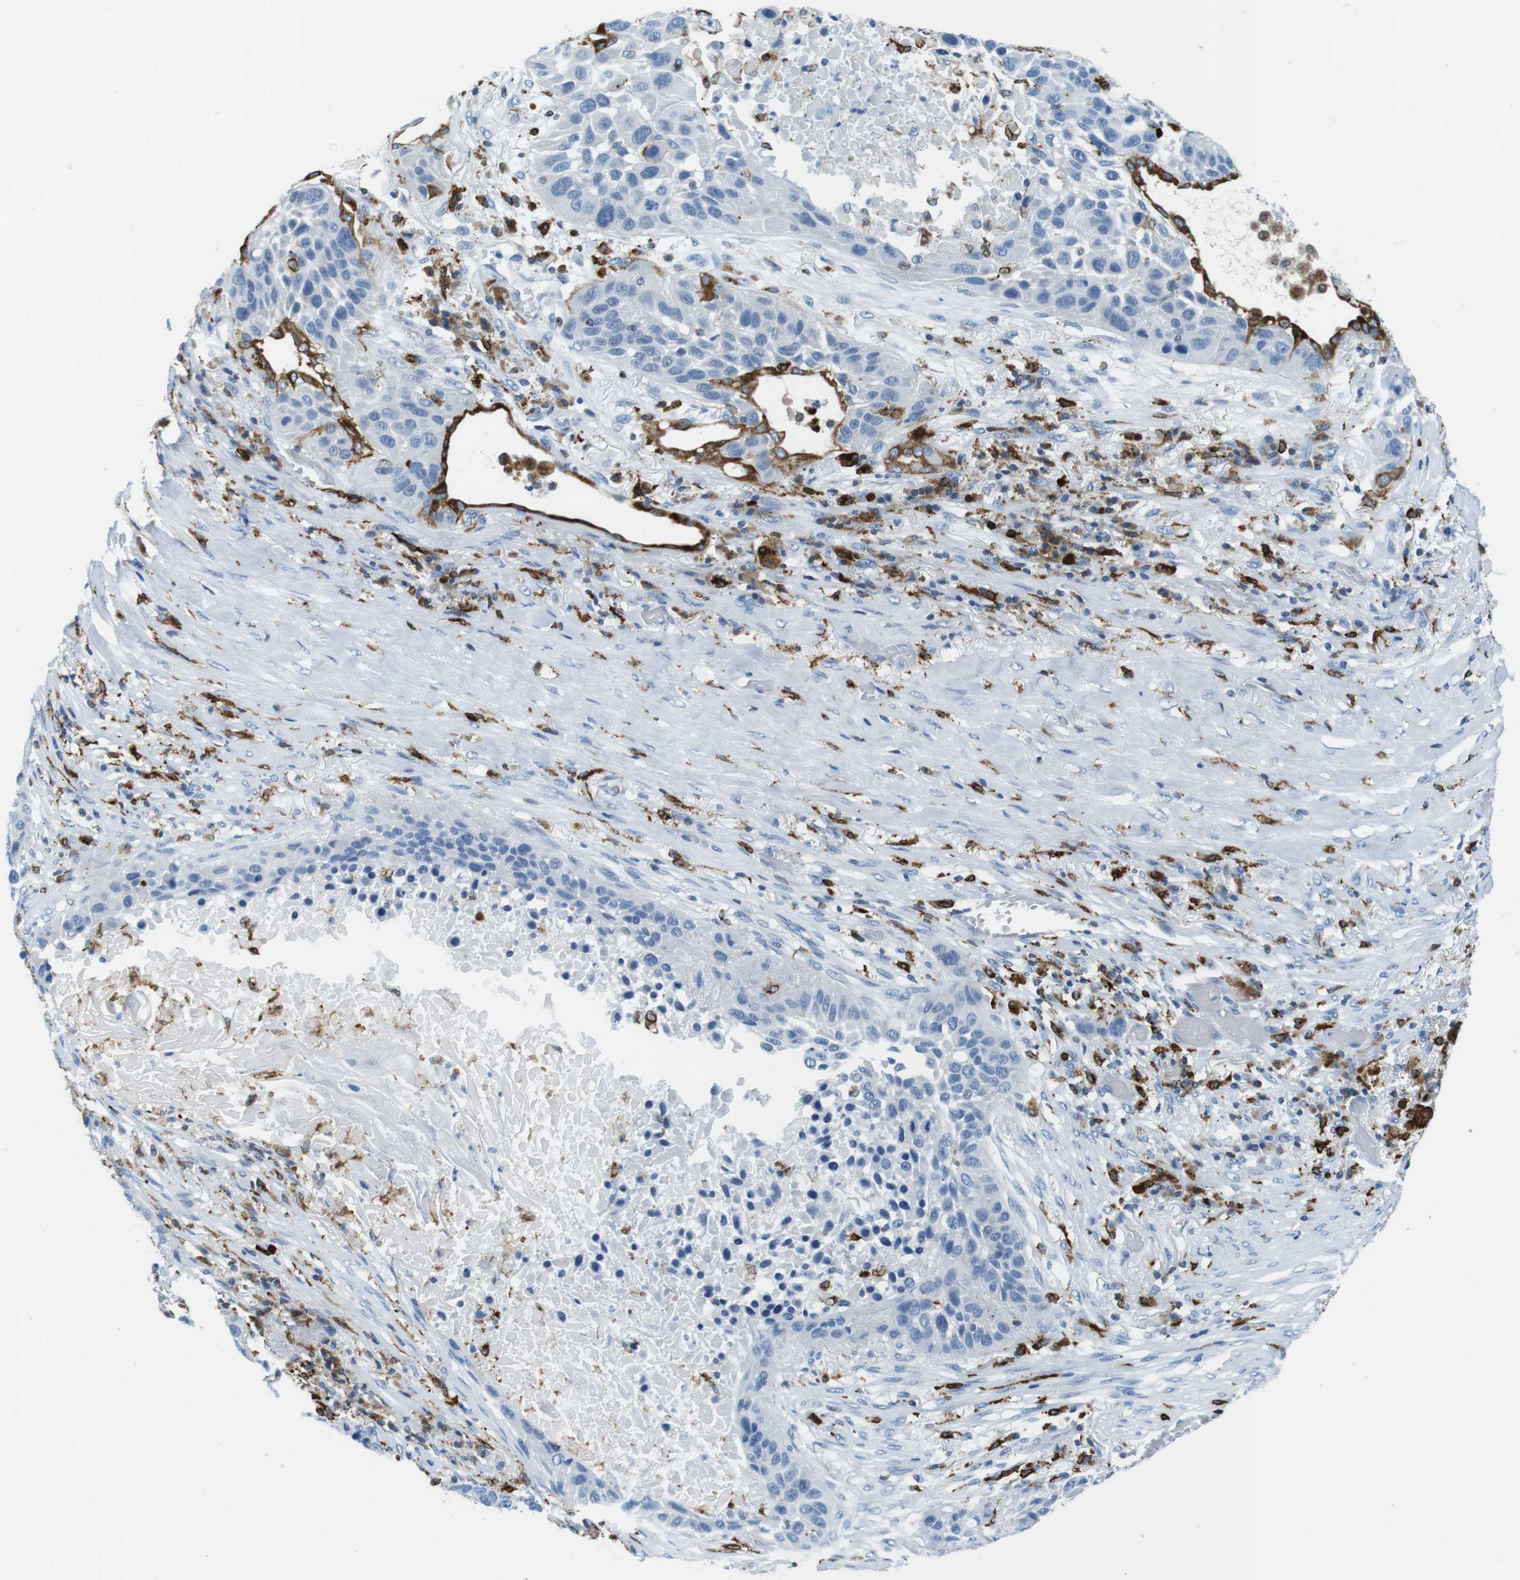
{"staining": {"intensity": "negative", "quantity": "none", "location": "none"}, "tissue": "lung cancer", "cell_type": "Tumor cells", "image_type": "cancer", "snomed": [{"axis": "morphology", "description": "Squamous cell carcinoma, NOS"}, {"axis": "topography", "description": "Lung"}], "caption": "The micrograph reveals no staining of tumor cells in squamous cell carcinoma (lung).", "gene": "CIITA", "patient": {"sex": "male", "age": 57}}